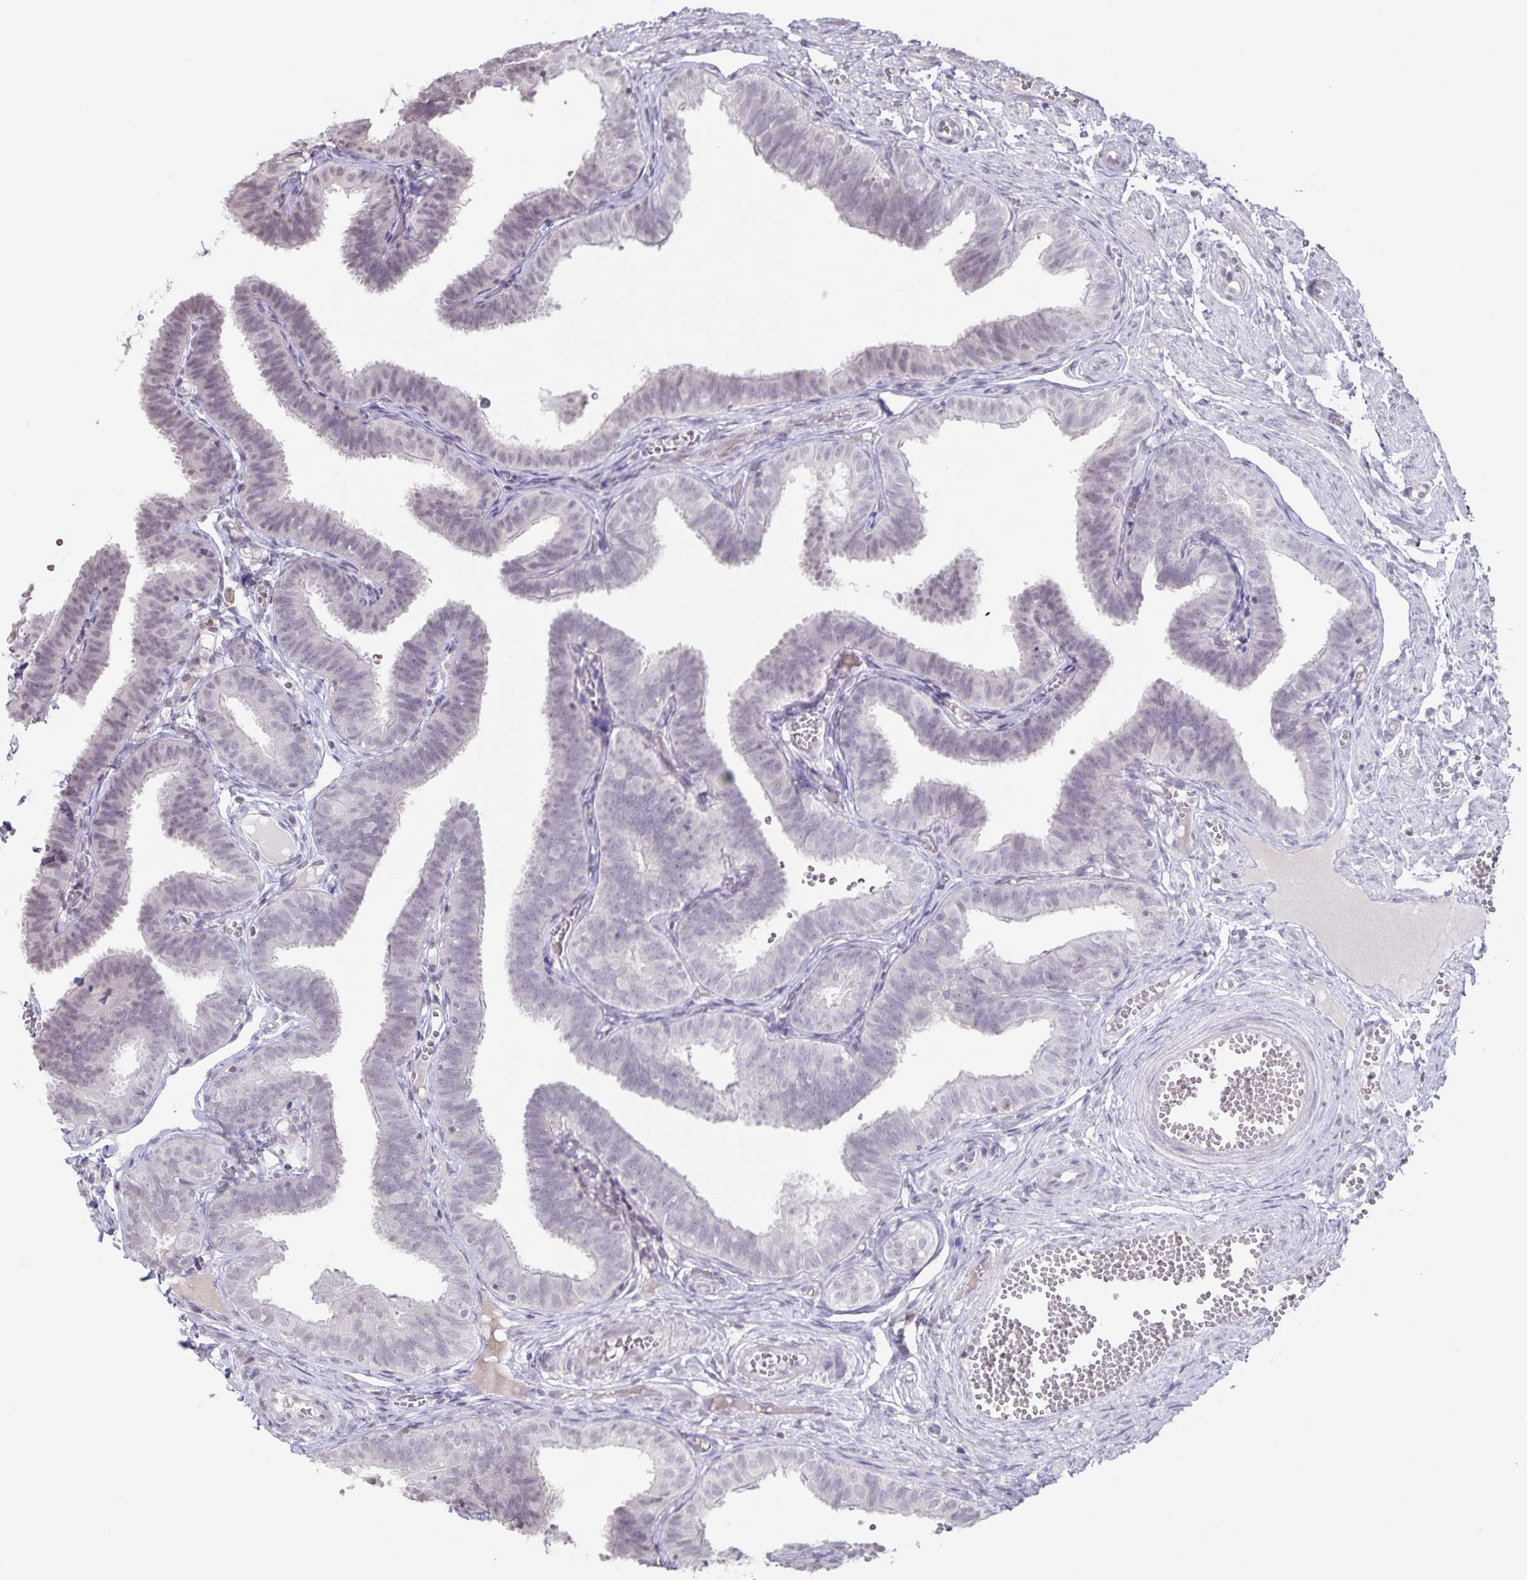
{"staining": {"intensity": "negative", "quantity": "none", "location": "none"}, "tissue": "fallopian tube", "cell_type": "Glandular cells", "image_type": "normal", "snomed": [{"axis": "morphology", "description": "Normal tissue, NOS"}, {"axis": "topography", "description": "Fallopian tube"}], "caption": "Immunohistochemistry of benign fallopian tube demonstrates no positivity in glandular cells.", "gene": "AQP4", "patient": {"sex": "female", "age": 25}}